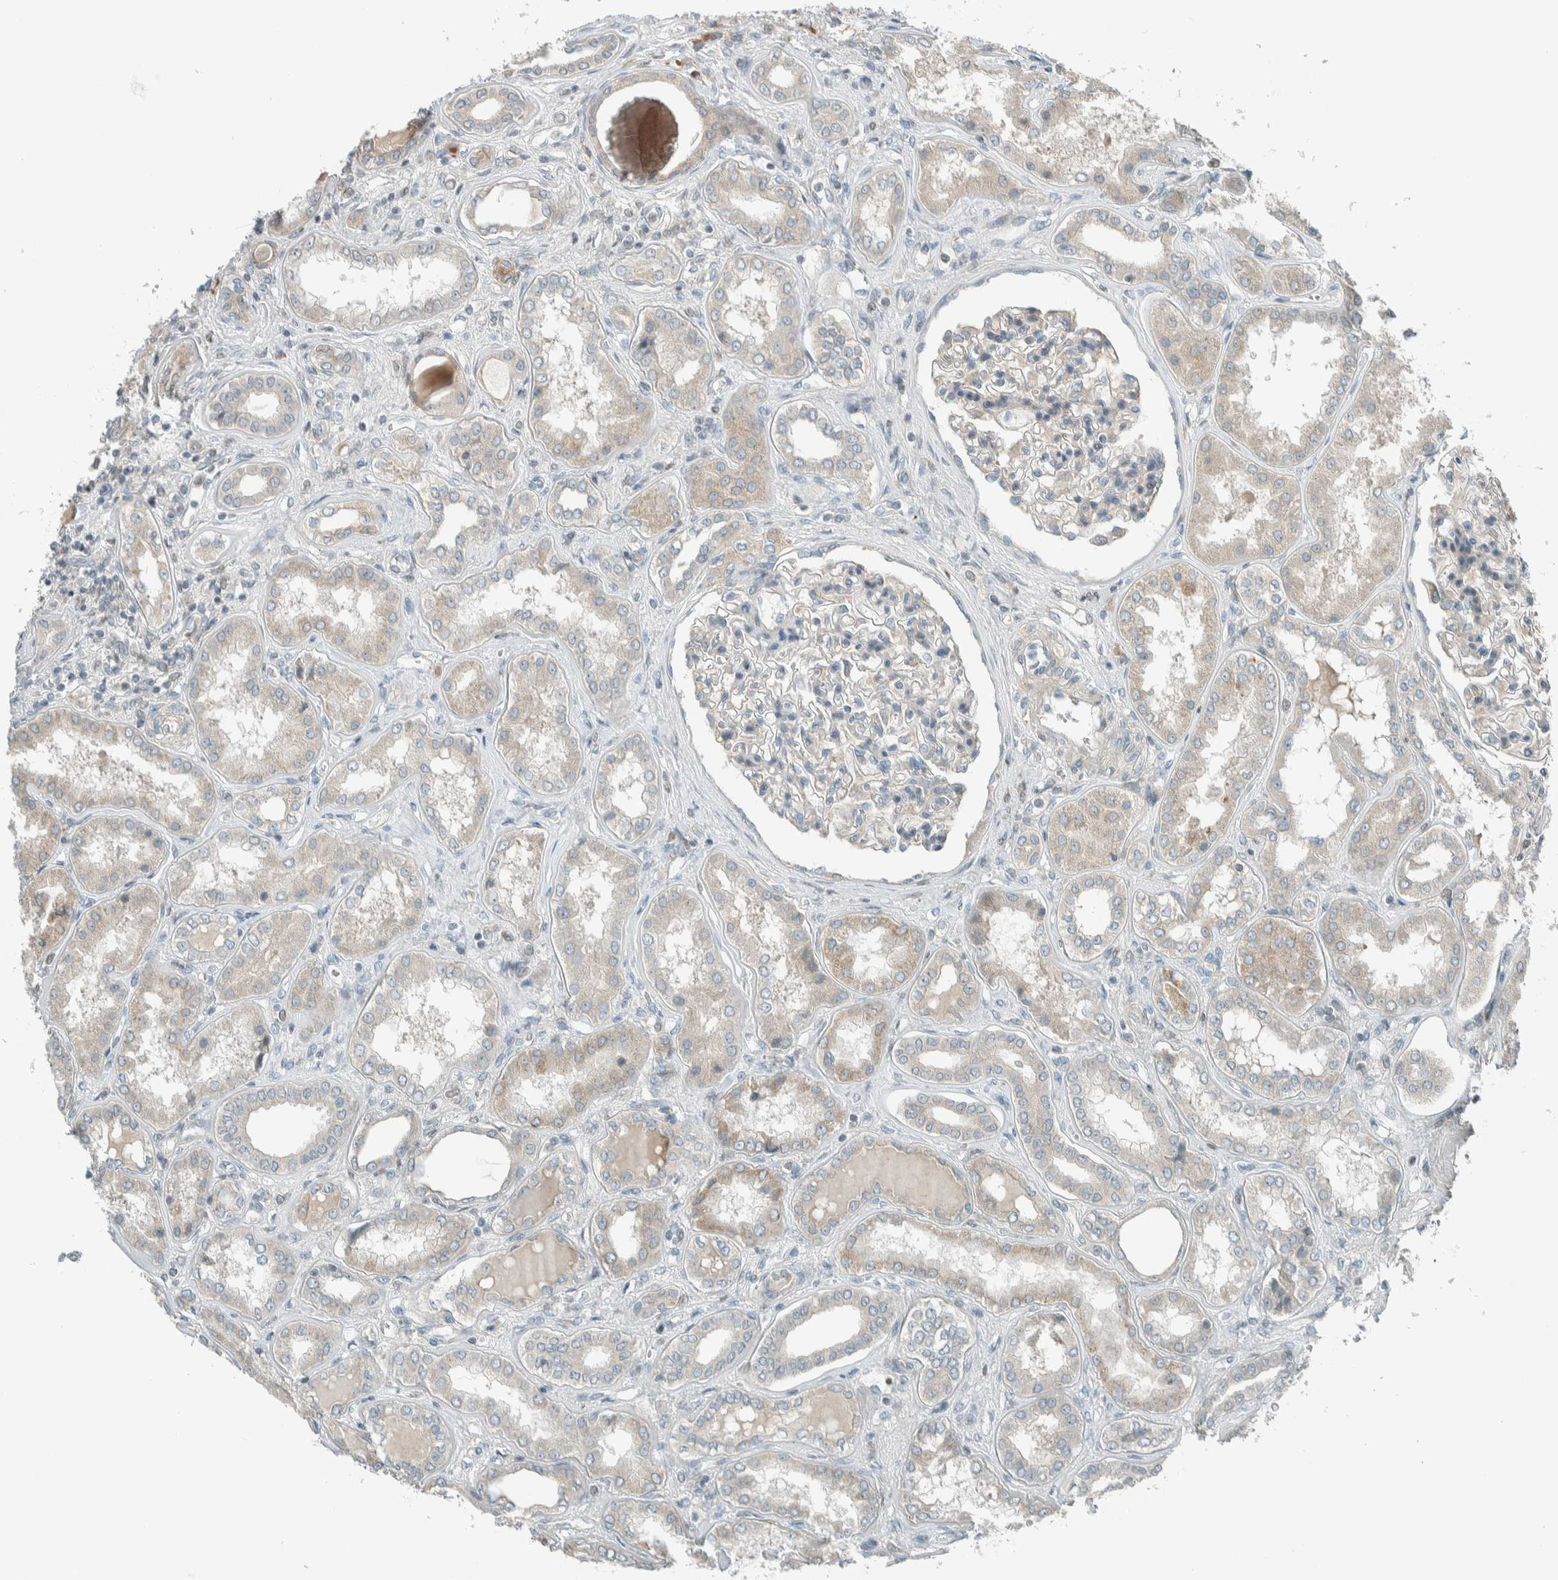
{"staining": {"intensity": "weak", "quantity": "25%-75%", "location": "cytoplasmic/membranous"}, "tissue": "kidney", "cell_type": "Cells in glomeruli", "image_type": "normal", "snomed": [{"axis": "morphology", "description": "Normal tissue, NOS"}, {"axis": "topography", "description": "Kidney"}], "caption": "Protein expression analysis of unremarkable kidney demonstrates weak cytoplasmic/membranous positivity in about 25%-75% of cells in glomeruli.", "gene": "SEL1L", "patient": {"sex": "female", "age": 56}}